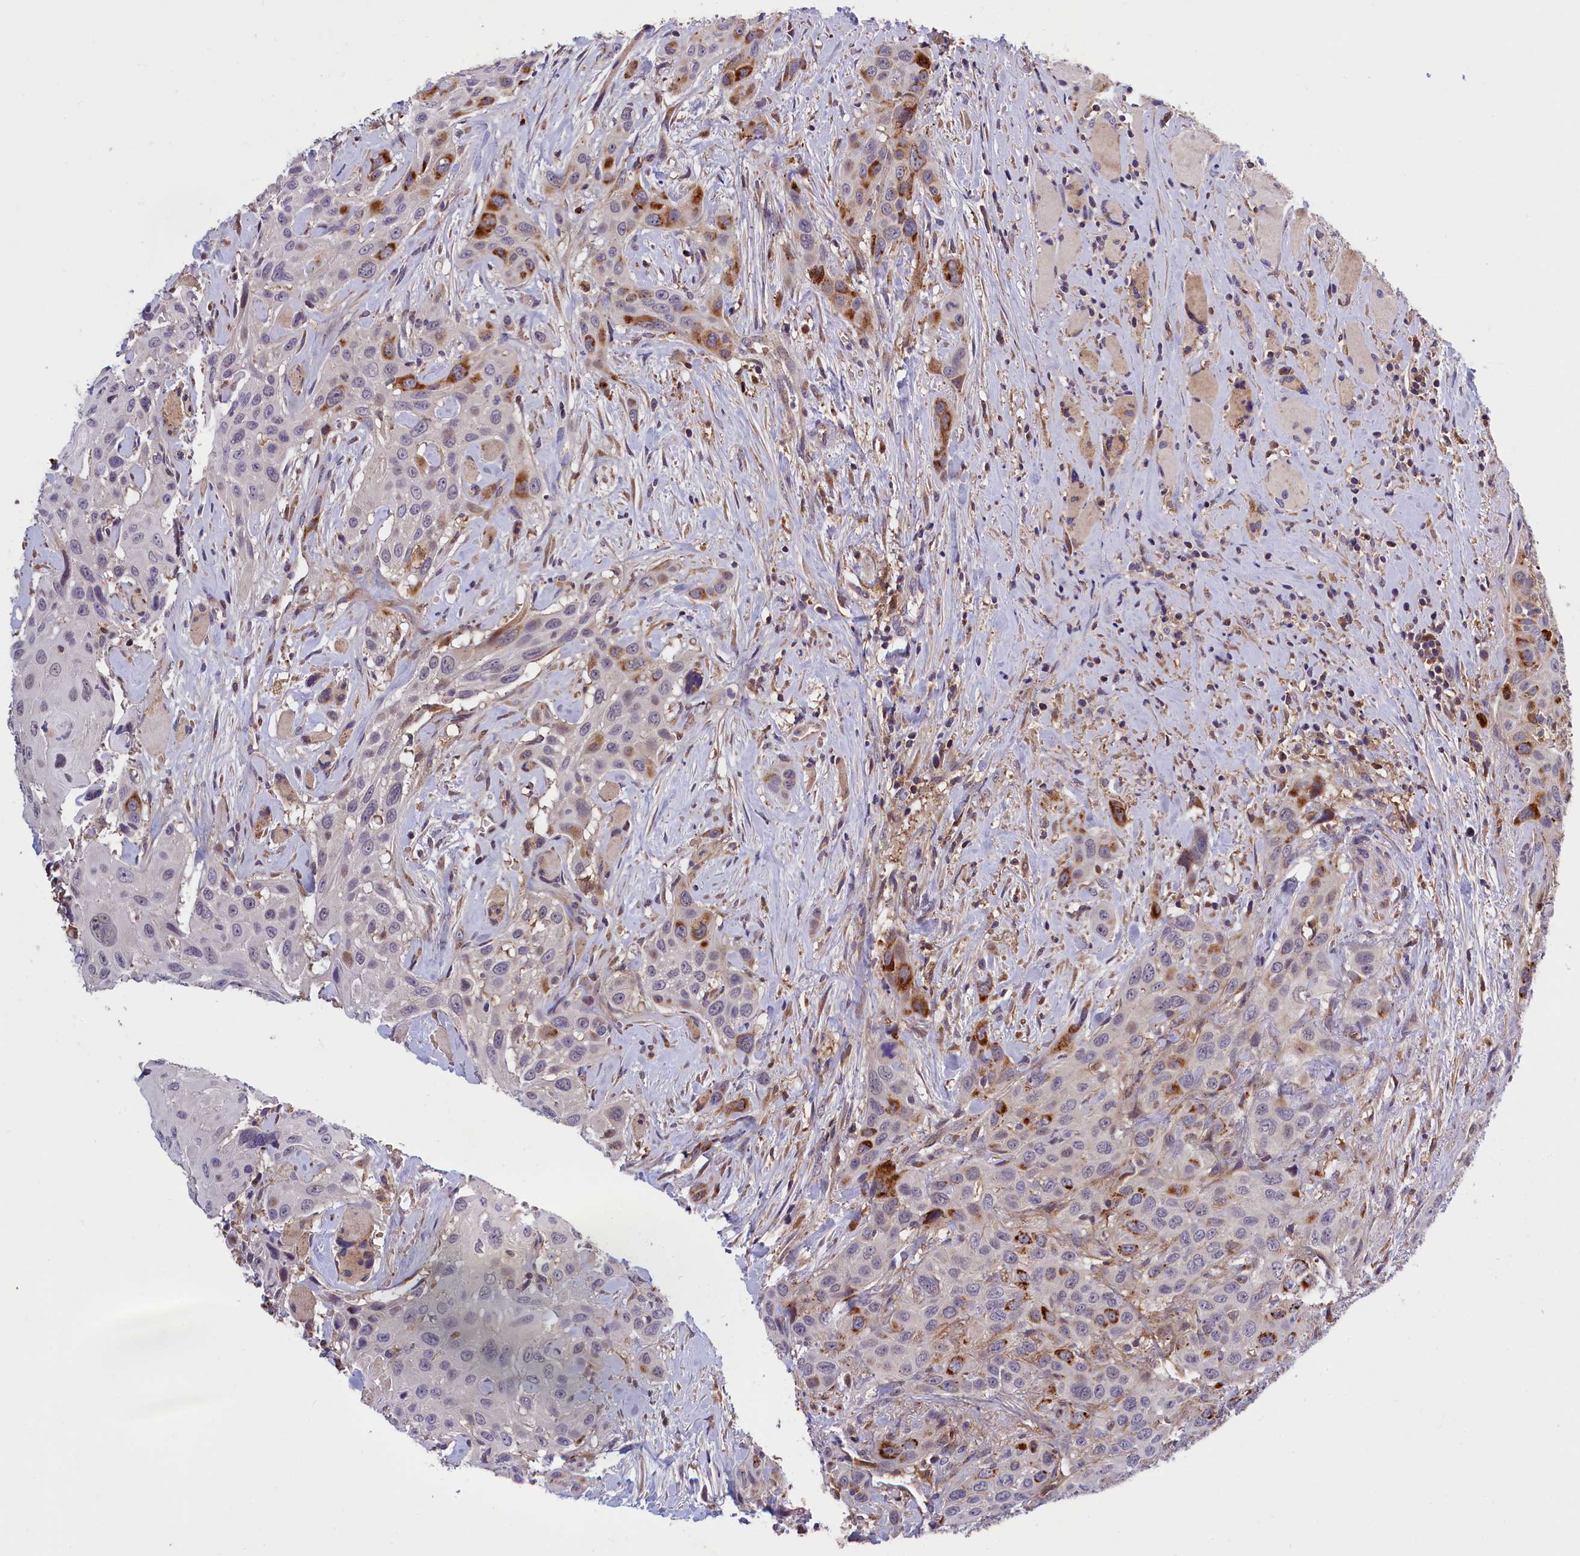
{"staining": {"intensity": "moderate", "quantity": "<25%", "location": "cytoplasmic/membranous"}, "tissue": "head and neck cancer", "cell_type": "Tumor cells", "image_type": "cancer", "snomed": [{"axis": "morphology", "description": "Squamous cell carcinoma, NOS"}, {"axis": "topography", "description": "Head-Neck"}], "caption": "DAB (3,3'-diaminobenzidine) immunohistochemical staining of human head and neck cancer (squamous cell carcinoma) demonstrates moderate cytoplasmic/membranous protein positivity in about <25% of tumor cells.", "gene": "NAIP", "patient": {"sex": "male", "age": 81}}